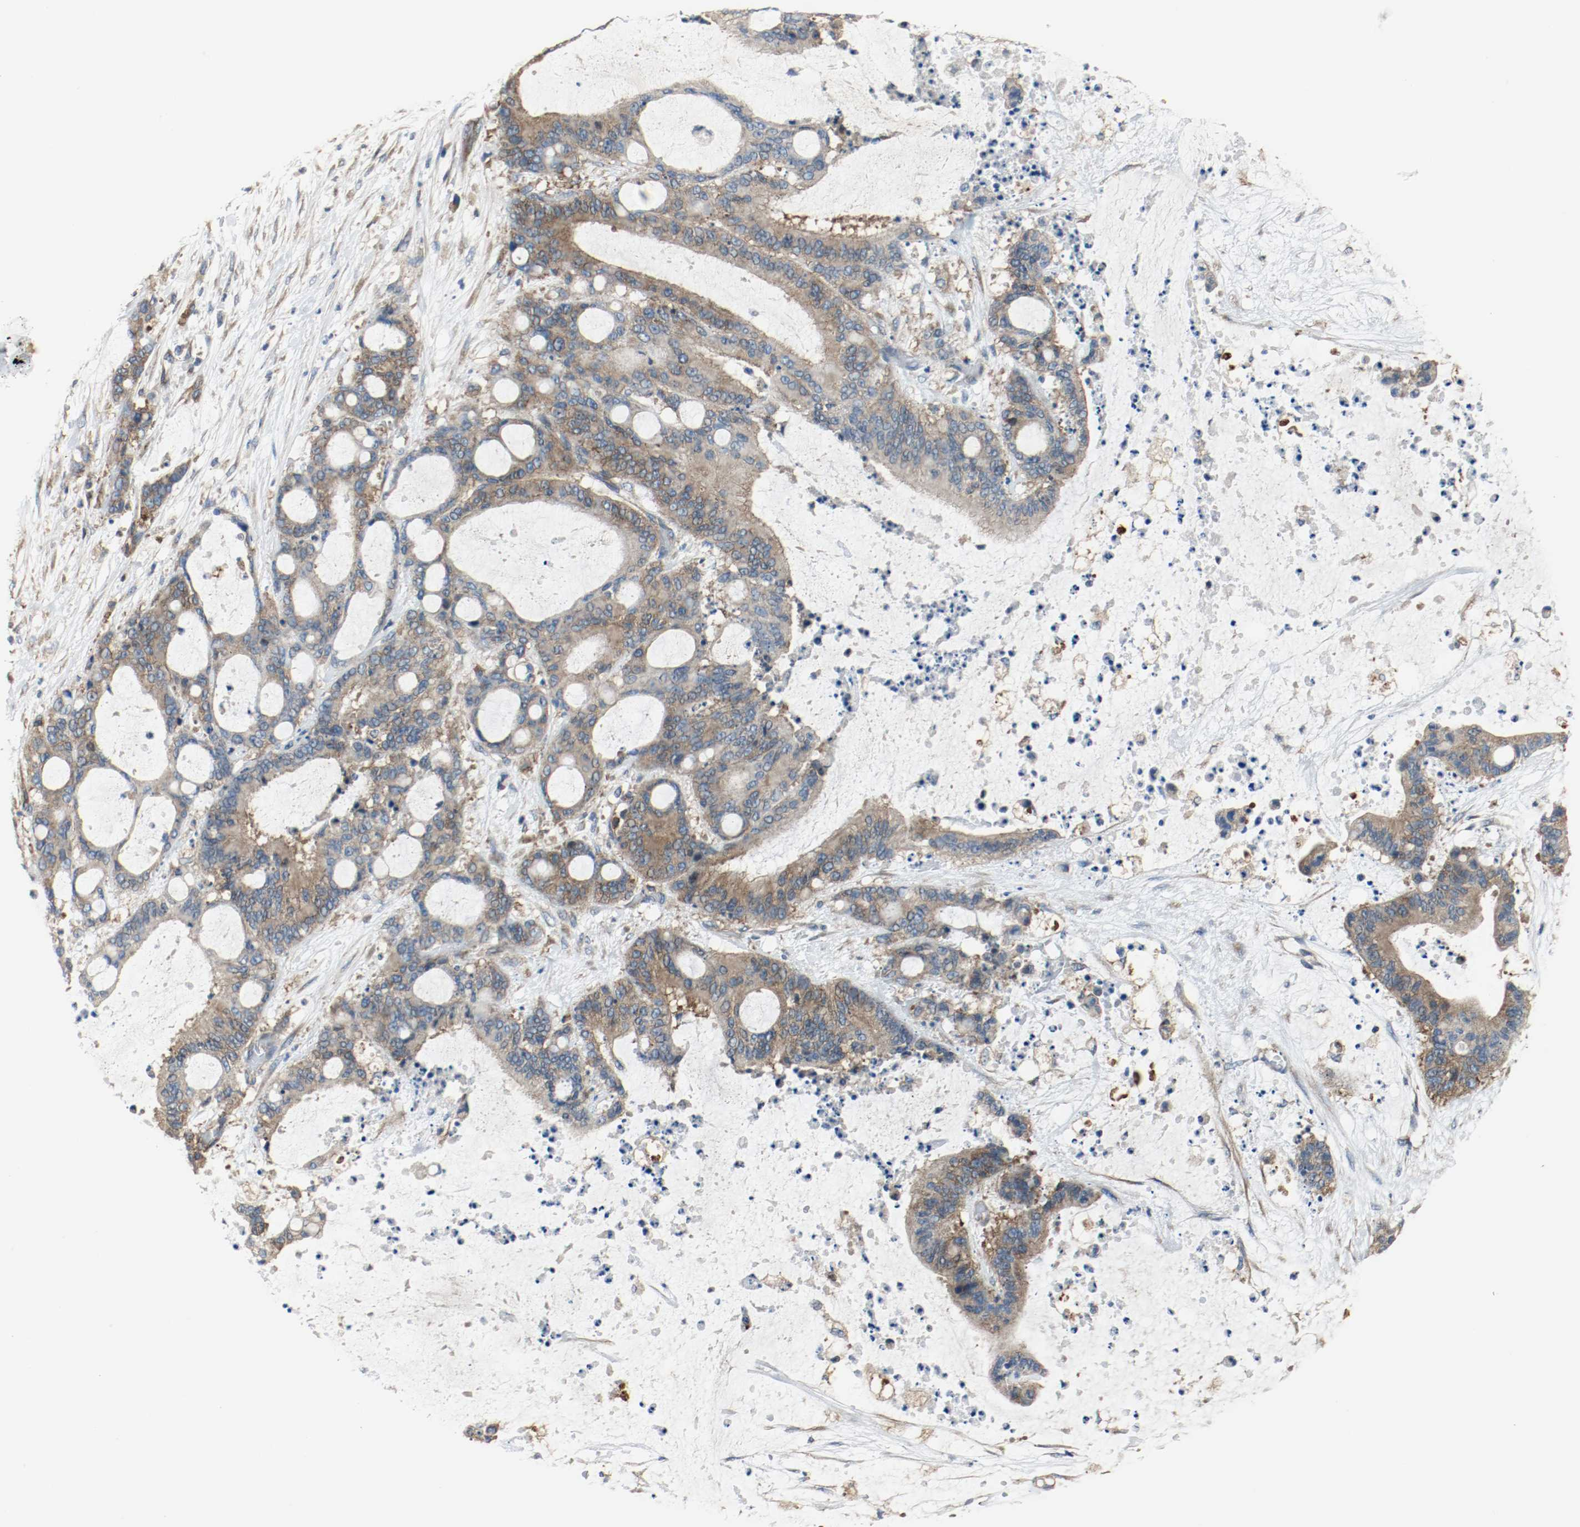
{"staining": {"intensity": "moderate", "quantity": ">75%", "location": "cytoplasmic/membranous"}, "tissue": "liver cancer", "cell_type": "Tumor cells", "image_type": "cancer", "snomed": [{"axis": "morphology", "description": "Cholangiocarcinoma"}, {"axis": "topography", "description": "Liver"}], "caption": "Immunohistochemical staining of human liver cancer shows moderate cytoplasmic/membranous protein staining in approximately >75% of tumor cells. (Brightfield microscopy of DAB IHC at high magnification).", "gene": "TUBA3D", "patient": {"sex": "female", "age": 73}}